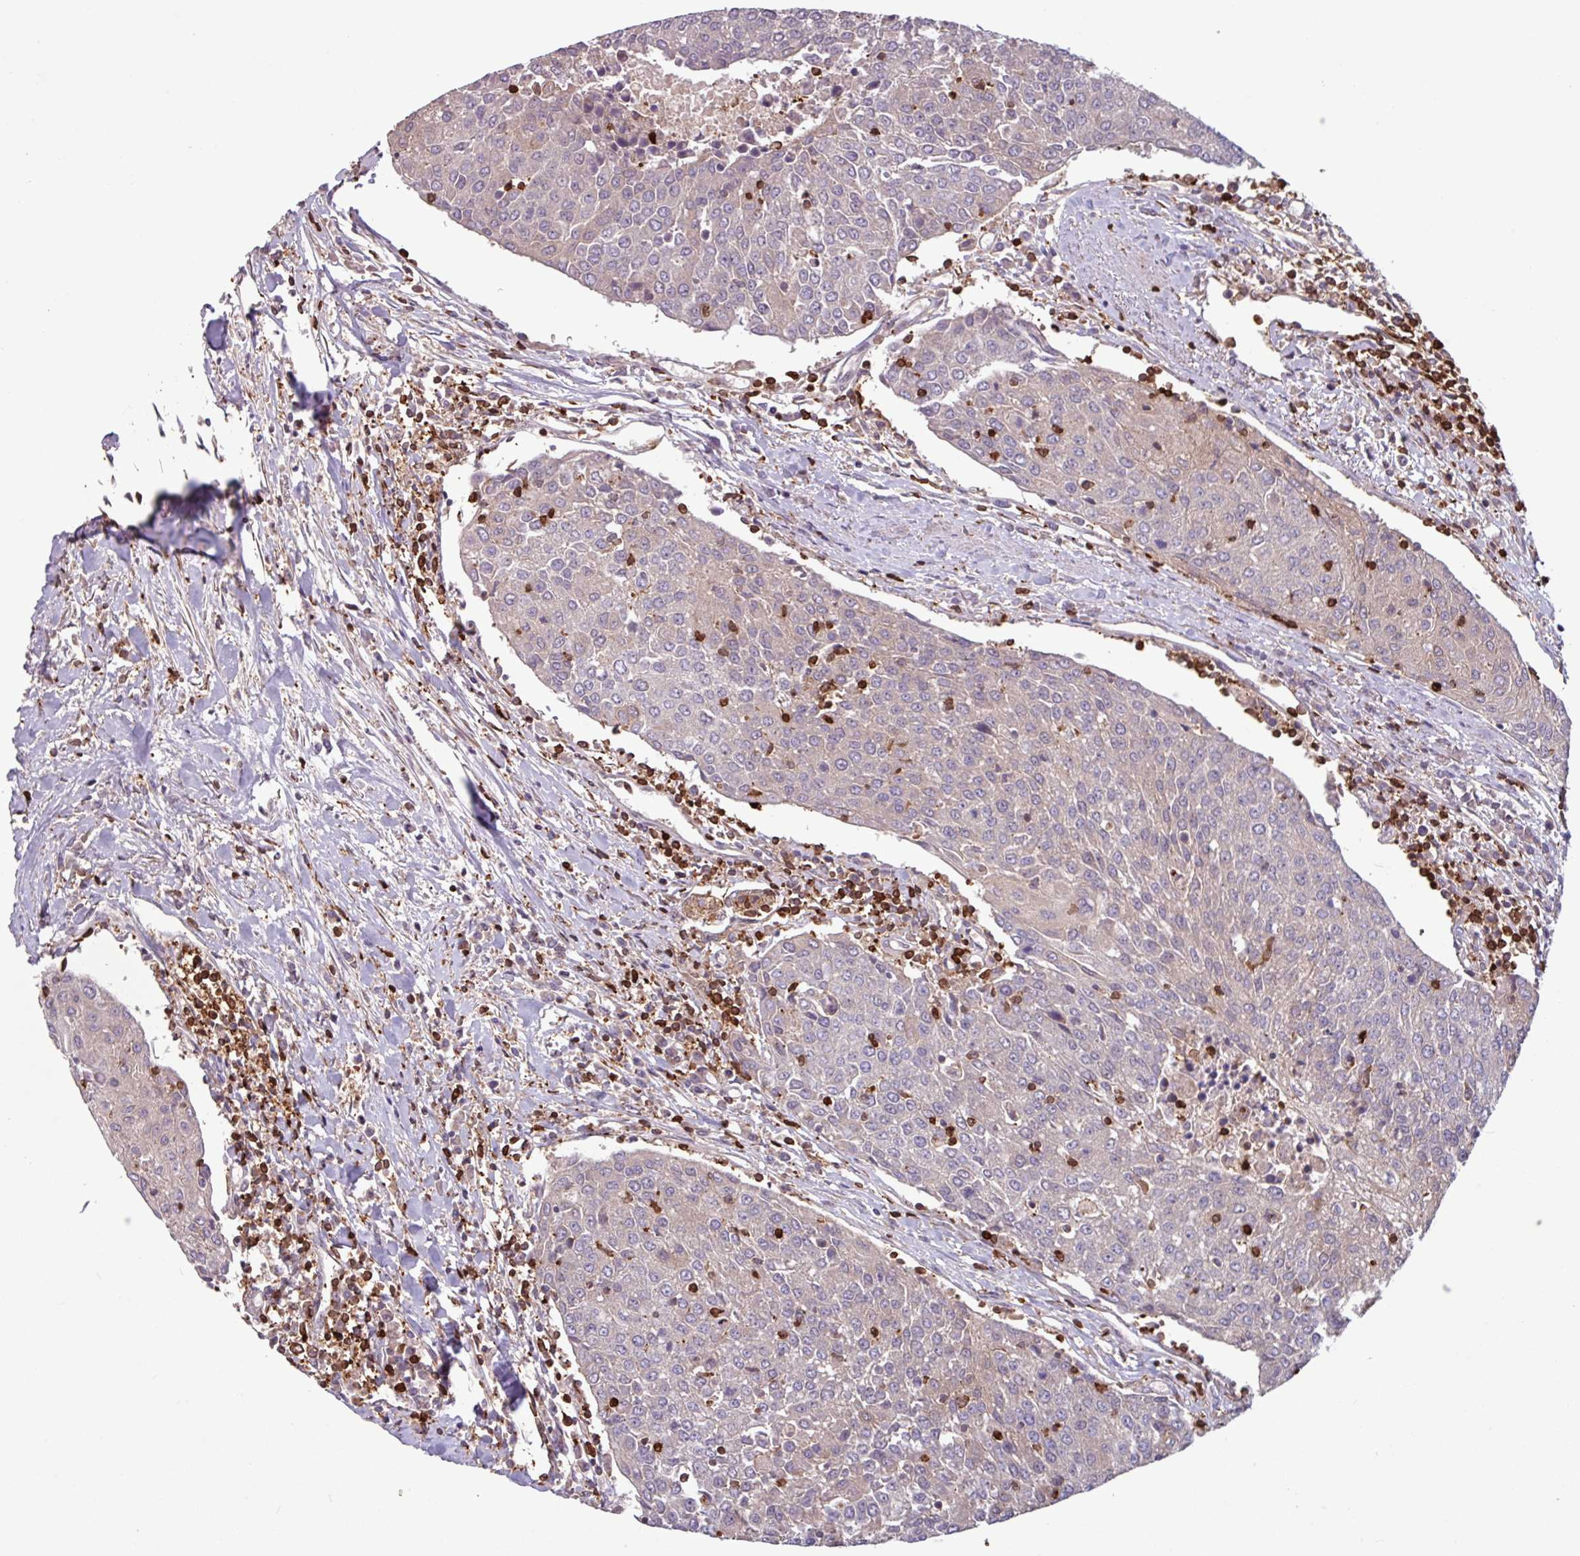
{"staining": {"intensity": "weak", "quantity": "25%-75%", "location": "cytoplasmic/membranous"}, "tissue": "urothelial cancer", "cell_type": "Tumor cells", "image_type": "cancer", "snomed": [{"axis": "morphology", "description": "Urothelial carcinoma, High grade"}, {"axis": "topography", "description": "Urinary bladder"}], "caption": "The immunohistochemical stain highlights weak cytoplasmic/membranous positivity in tumor cells of urothelial cancer tissue. (Brightfield microscopy of DAB IHC at high magnification).", "gene": "SEC61G", "patient": {"sex": "female", "age": 85}}